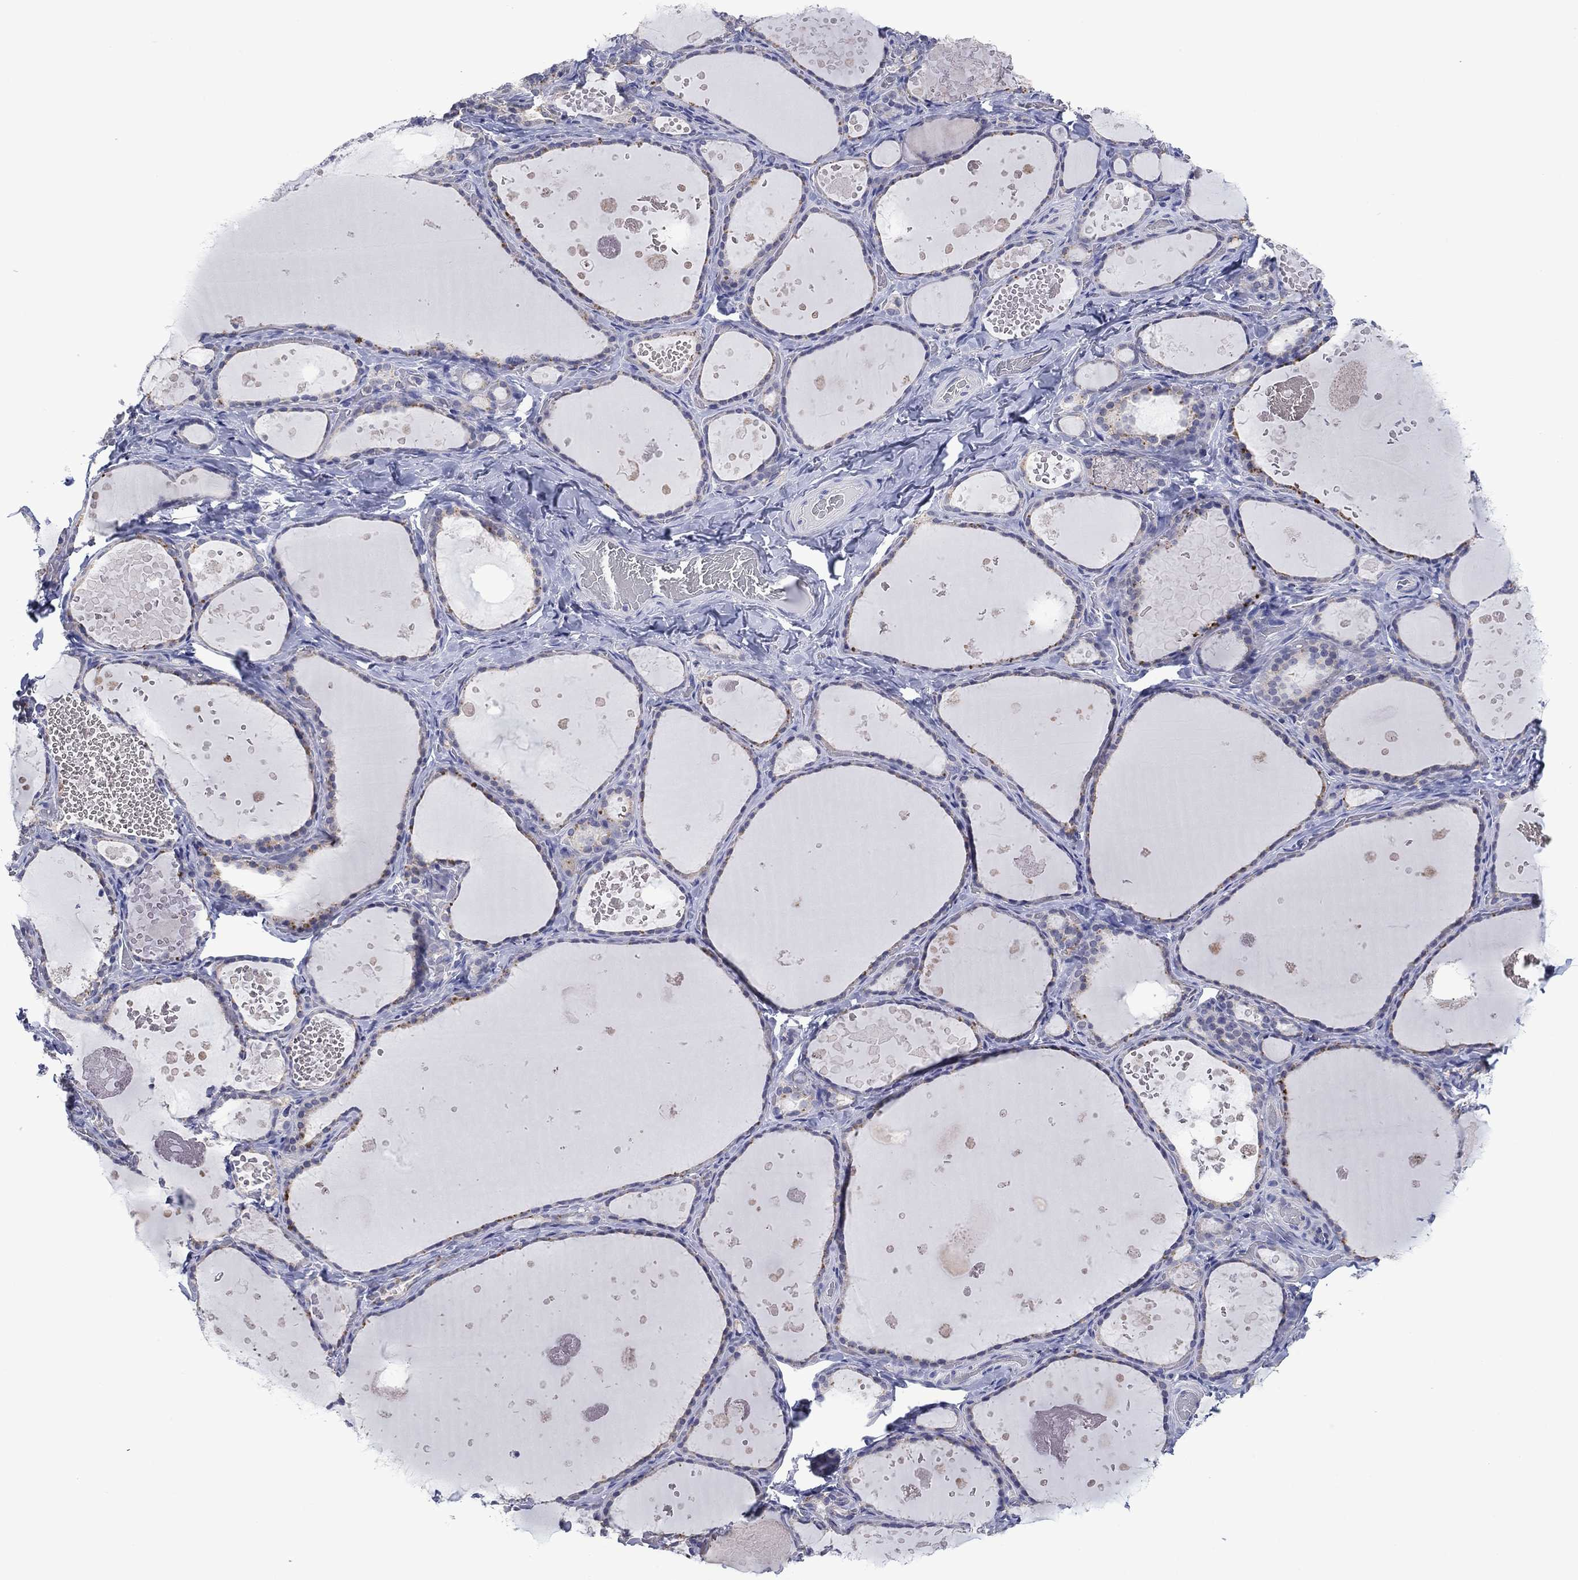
{"staining": {"intensity": "weak", "quantity": "25%-75%", "location": "cytoplasmic/membranous"}, "tissue": "thyroid gland", "cell_type": "Glandular cells", "image_type": "normal", "snomed": [{"axis": "morphology", "description": "Normal tissue, NOS"}, {"axis": "topography", "description": "Thyroid gland"}], "caption": "The immunohistochemical stain shows weak cytoplasmic/membranous expression in glandular cells of normal thyroid gland.", "gene": "FER1L6", "patient": {"sex": "female", "age": 56}}